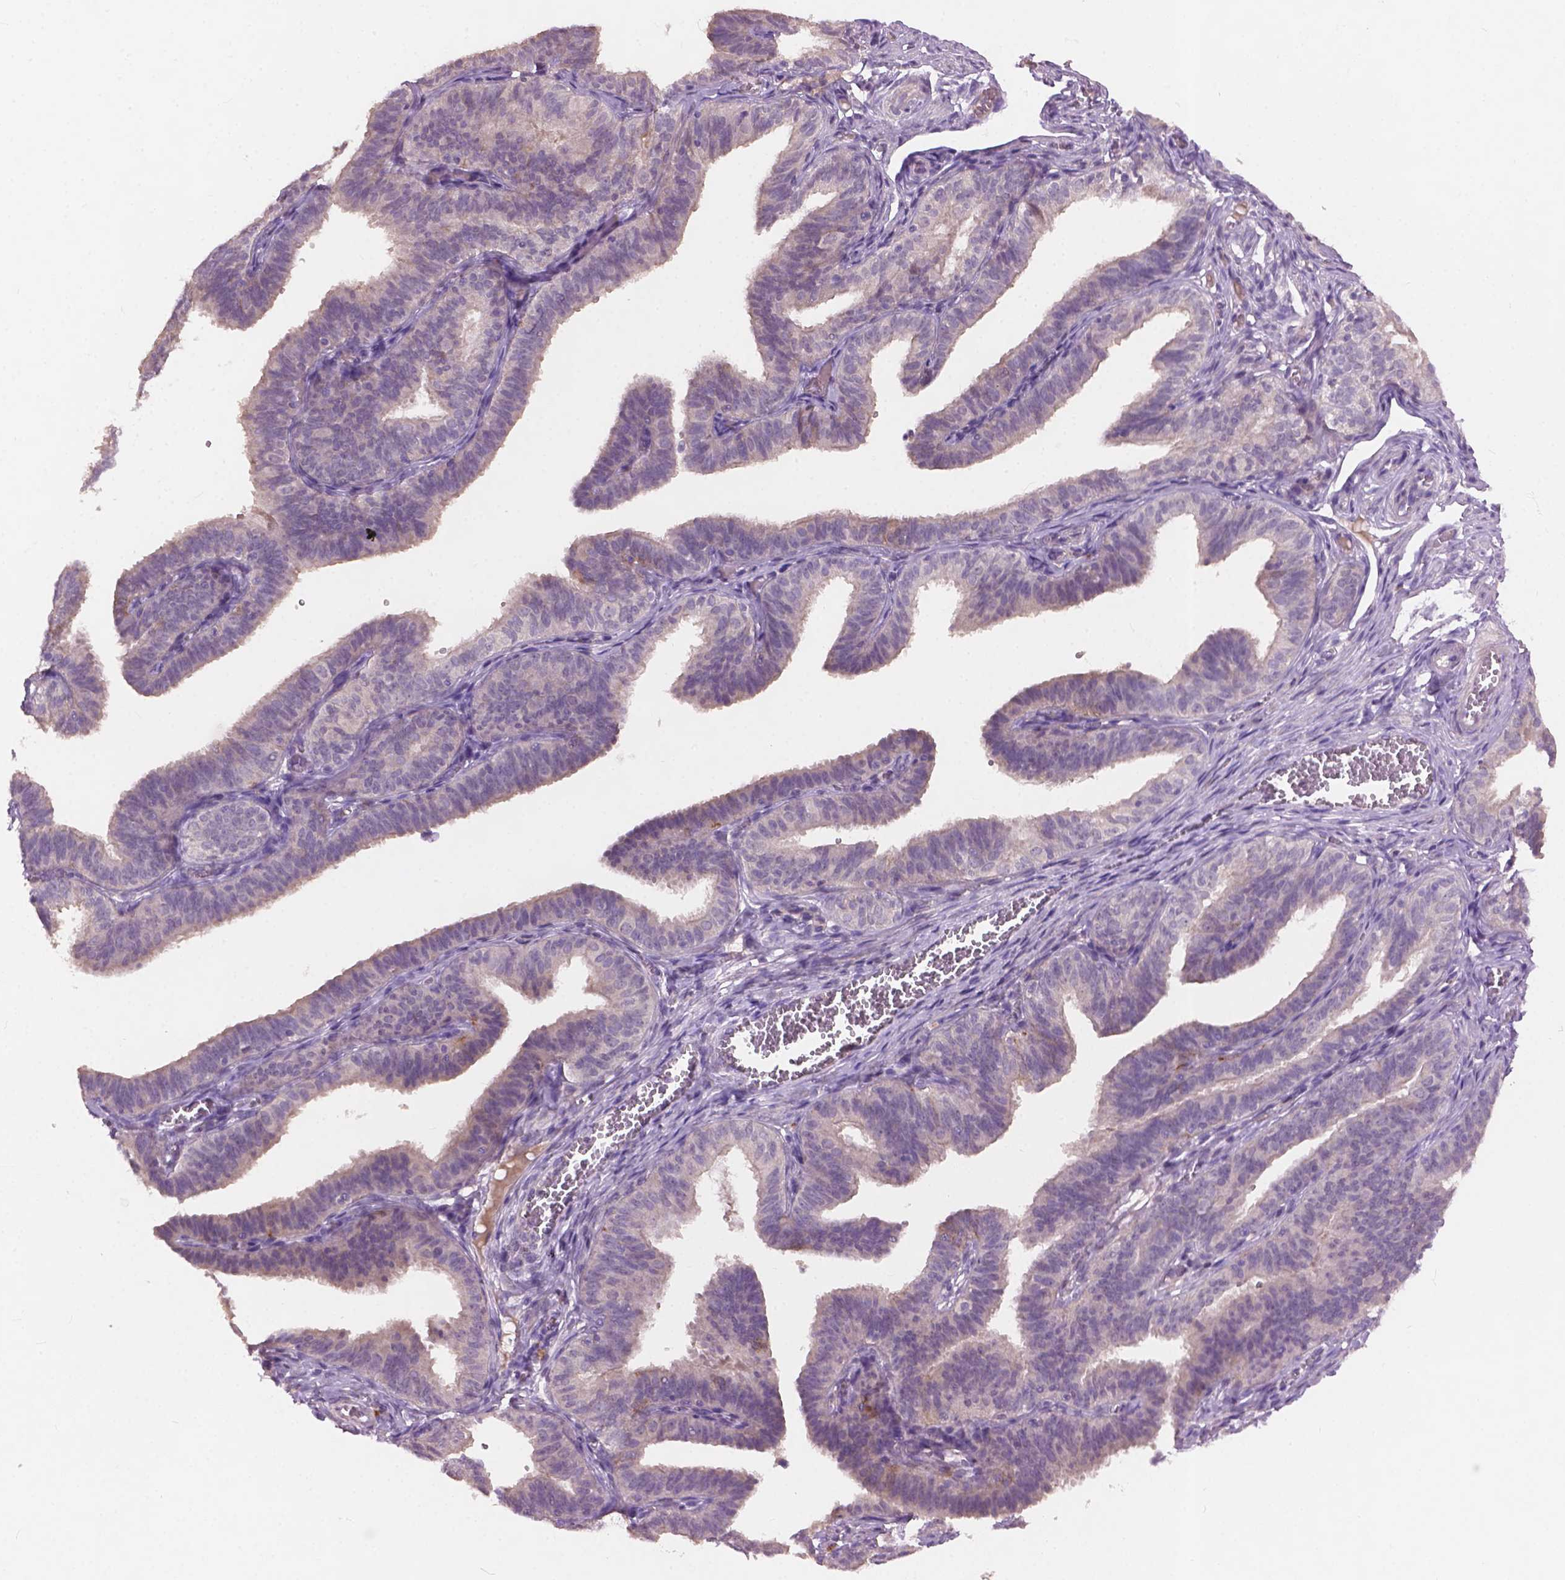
{"staining": {"intensity": "negative", "quantity": "none", "location": "none"}, "tissue": "fallopian tube", "cell_type": "Glandular cells", "image_type": "normal", "snomed": [{"axis": "morphology", "description": "Normal tissue, NOS"}, {"axis": "topography", "description": "Fallopian tube"}], "caption": "Human fallopian tube stained for a protein using immunohistochemistry exhibits no expression in glandular cells.", "gene": "KRT17", "patient": {"sex": "female", "age": 25}}